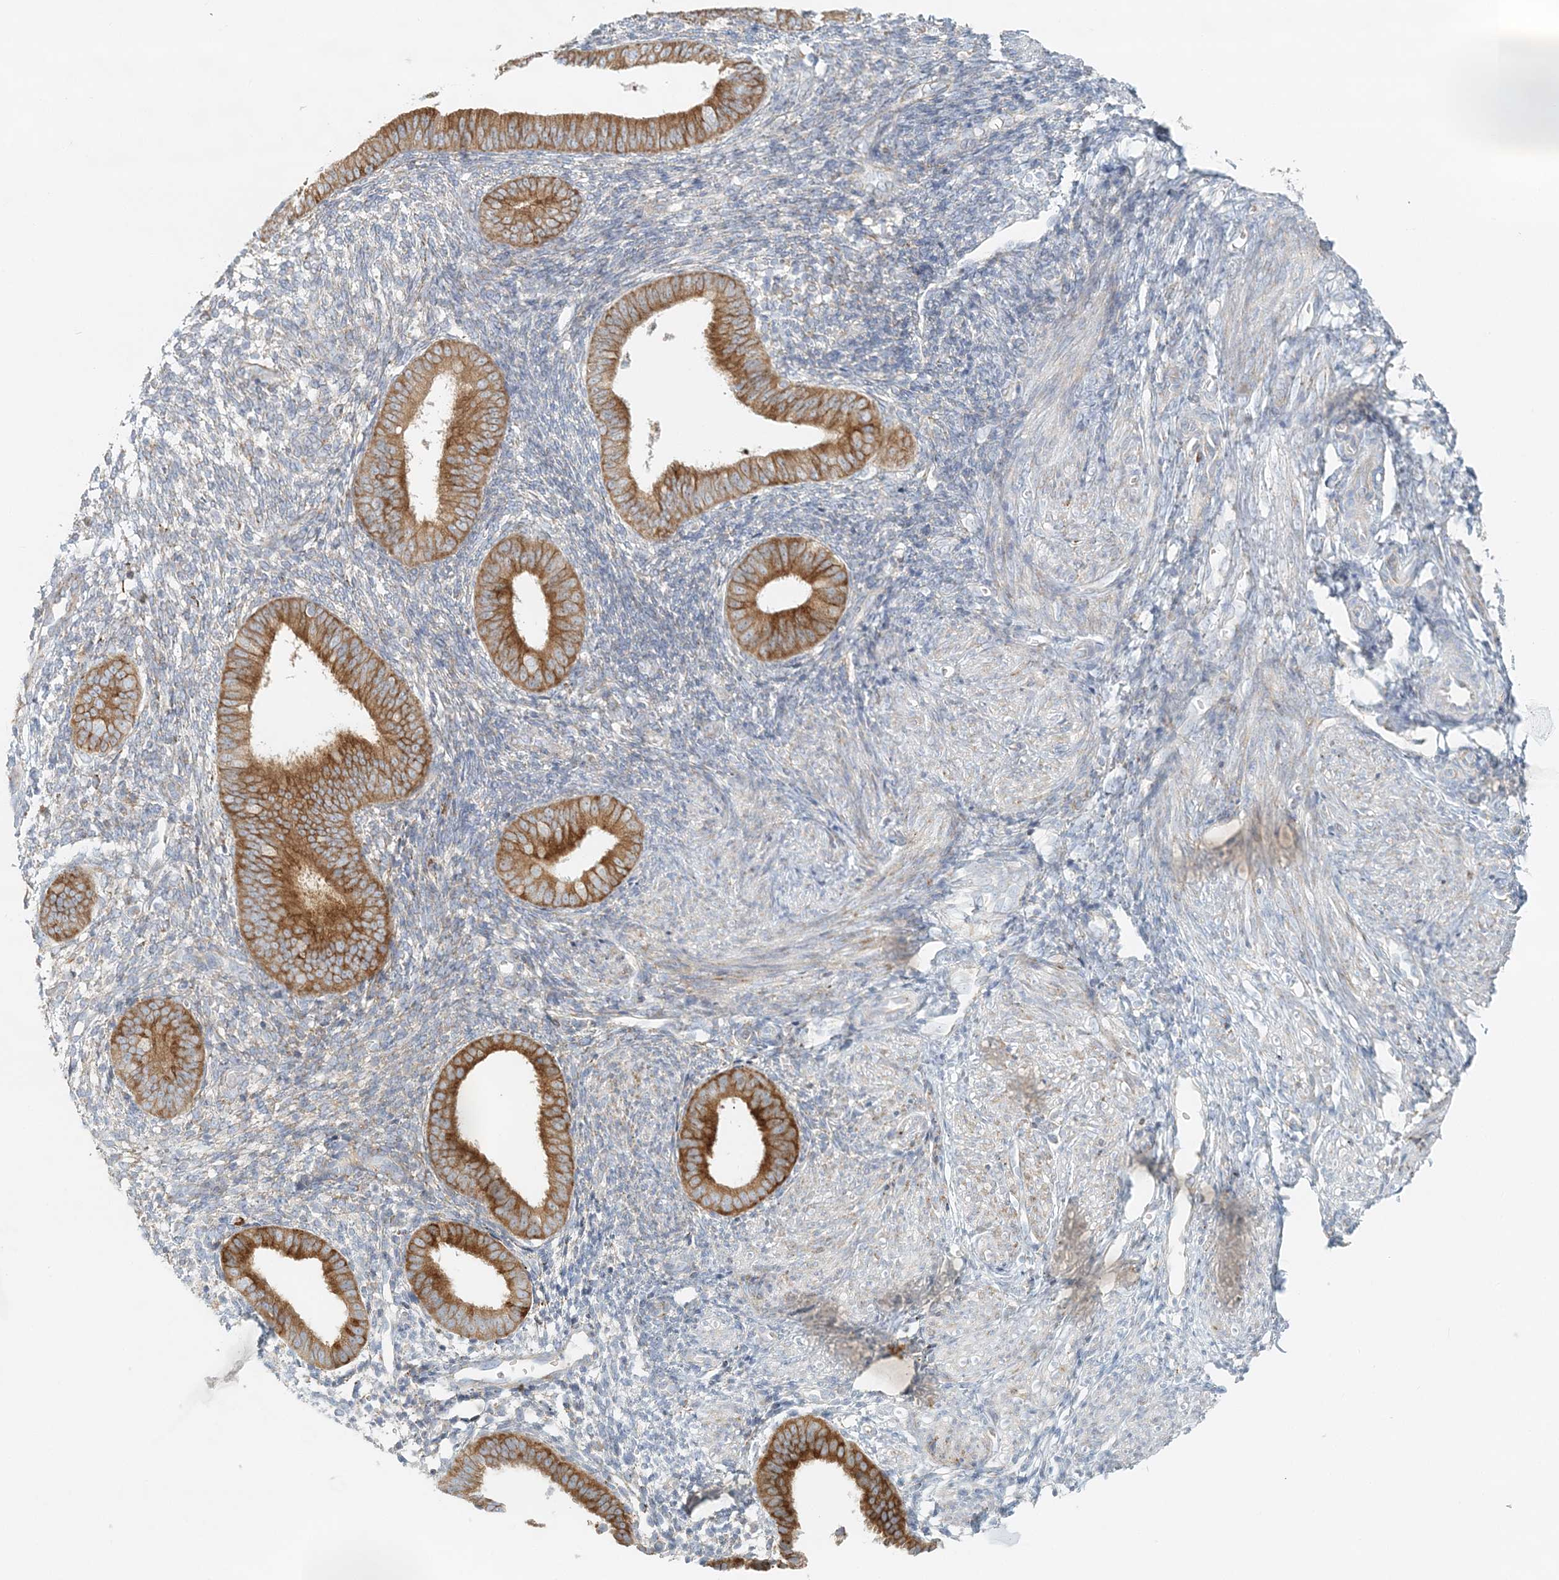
{"staining": {"intensity": "moderate", "quantity": "<25%", "location": "cytoplasmic/membranous"}, "tissue": "endometrium", "cell_type": "Cells in endometrial stroma", "image_type": "normal", "snomed": [{"axis": "morphology", "description": "Normal tissue, NOS"}, {"axis": "topography", "description": "Uterus"}, {"axis": "topography", "description": "Endometrium"}], "caption": "Immunohistochemical staining of unremarkable human endometrium reveals low levels of moderate cytoplasmic/membranous staining in about <25% of cells in endometrial stroma. (DAB (3,3'-diaminobenzidine) = brown stain, brightfield microscopy at high magnification).", "gene": "STK11IP", "patient": {"sex": "female", "age": 48}}